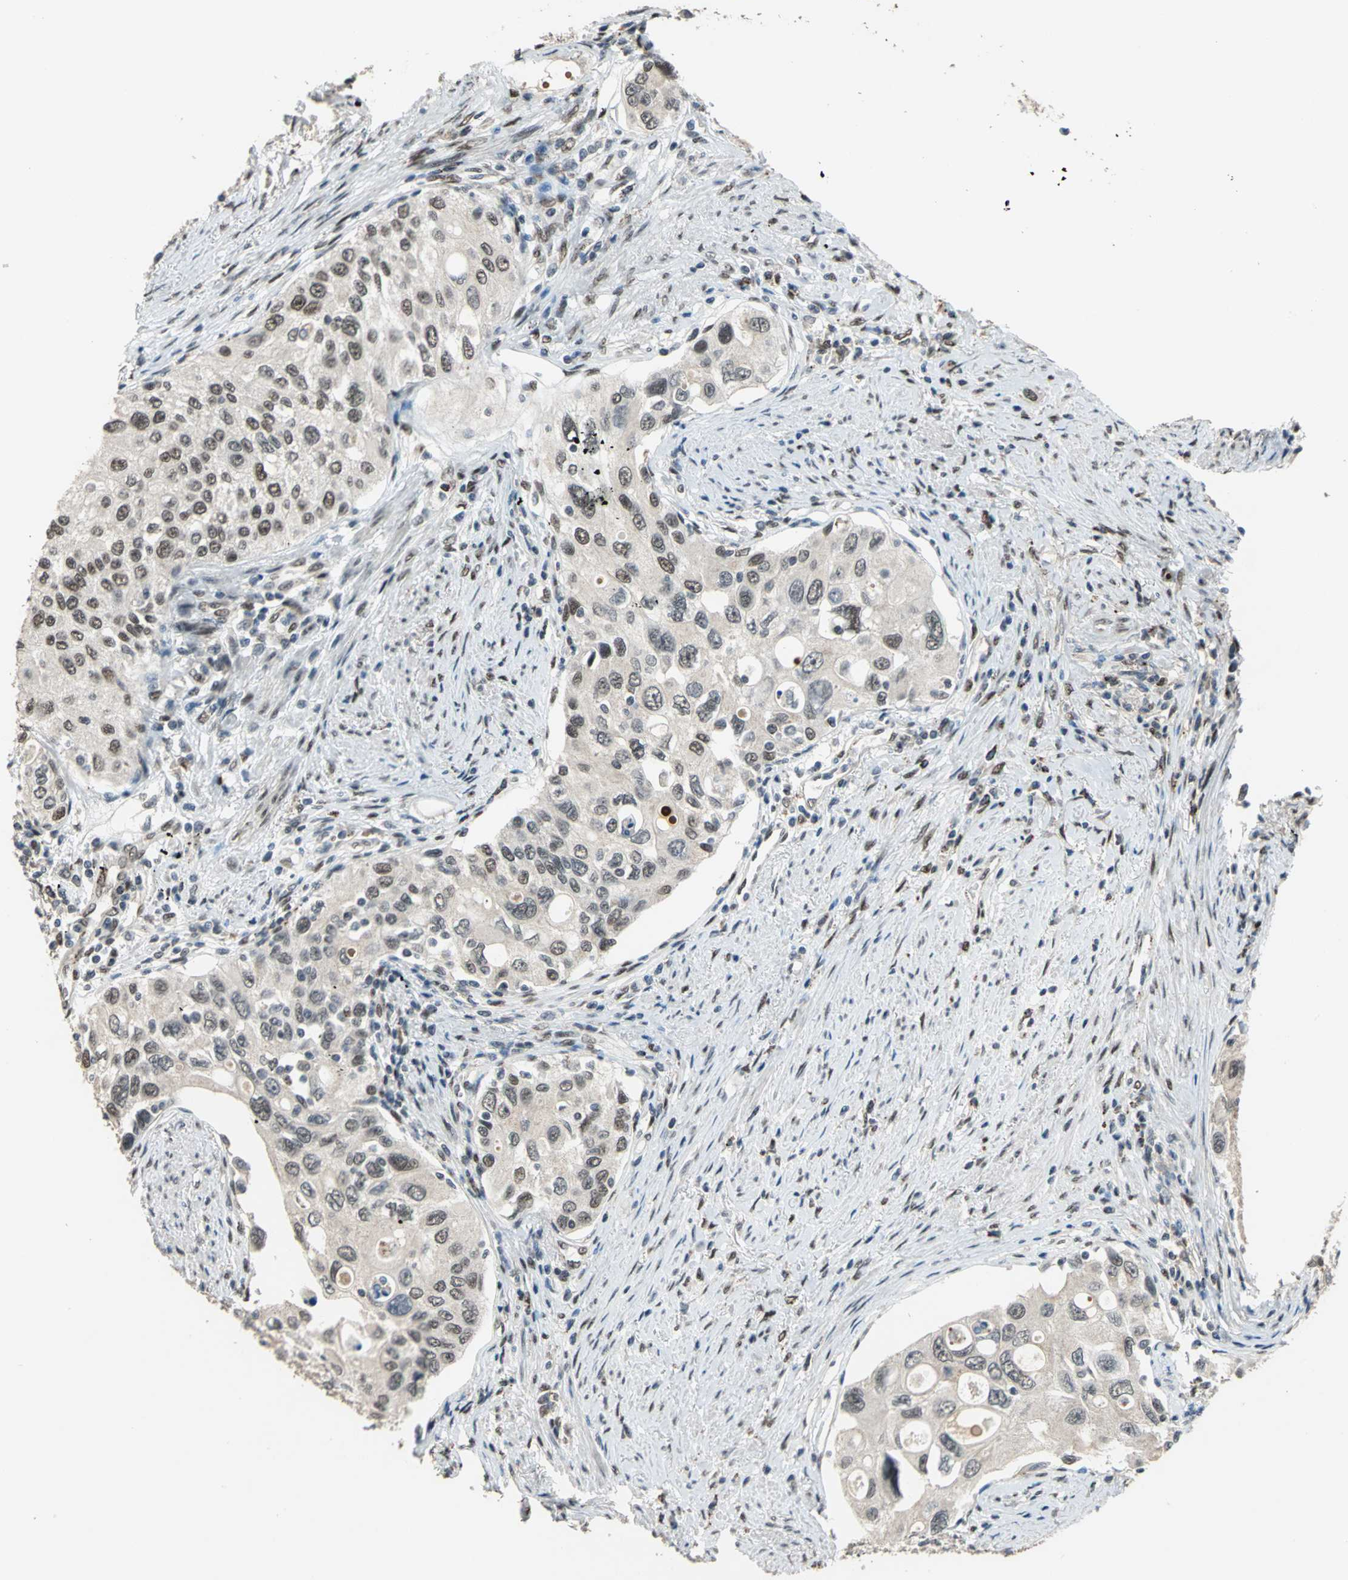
{"staining": {"intensity": "moderate", "quantity": "25%-75%", "location": "nuclear"}, "tissue": "urothelial cancer", "cell_type": "Tumor cells", "image_type": "cancer", "snomed": [{"axis": "morphology", "description": "Urothelial carcinoma, High grade"}, {"axis": "topography", "description": "Urinary bladder"}], "caption": "IHC image of neoplastic tissue: human high-grade urothelial carcinoma stained using immunohistochemistry exhibits medium levels of moderate protein expression localized specifically in the nuclear of tumor cells, appearing as a nuclear brown color.", "gene": "ELF2", "patient": {"sex": "female", "age": 56}}